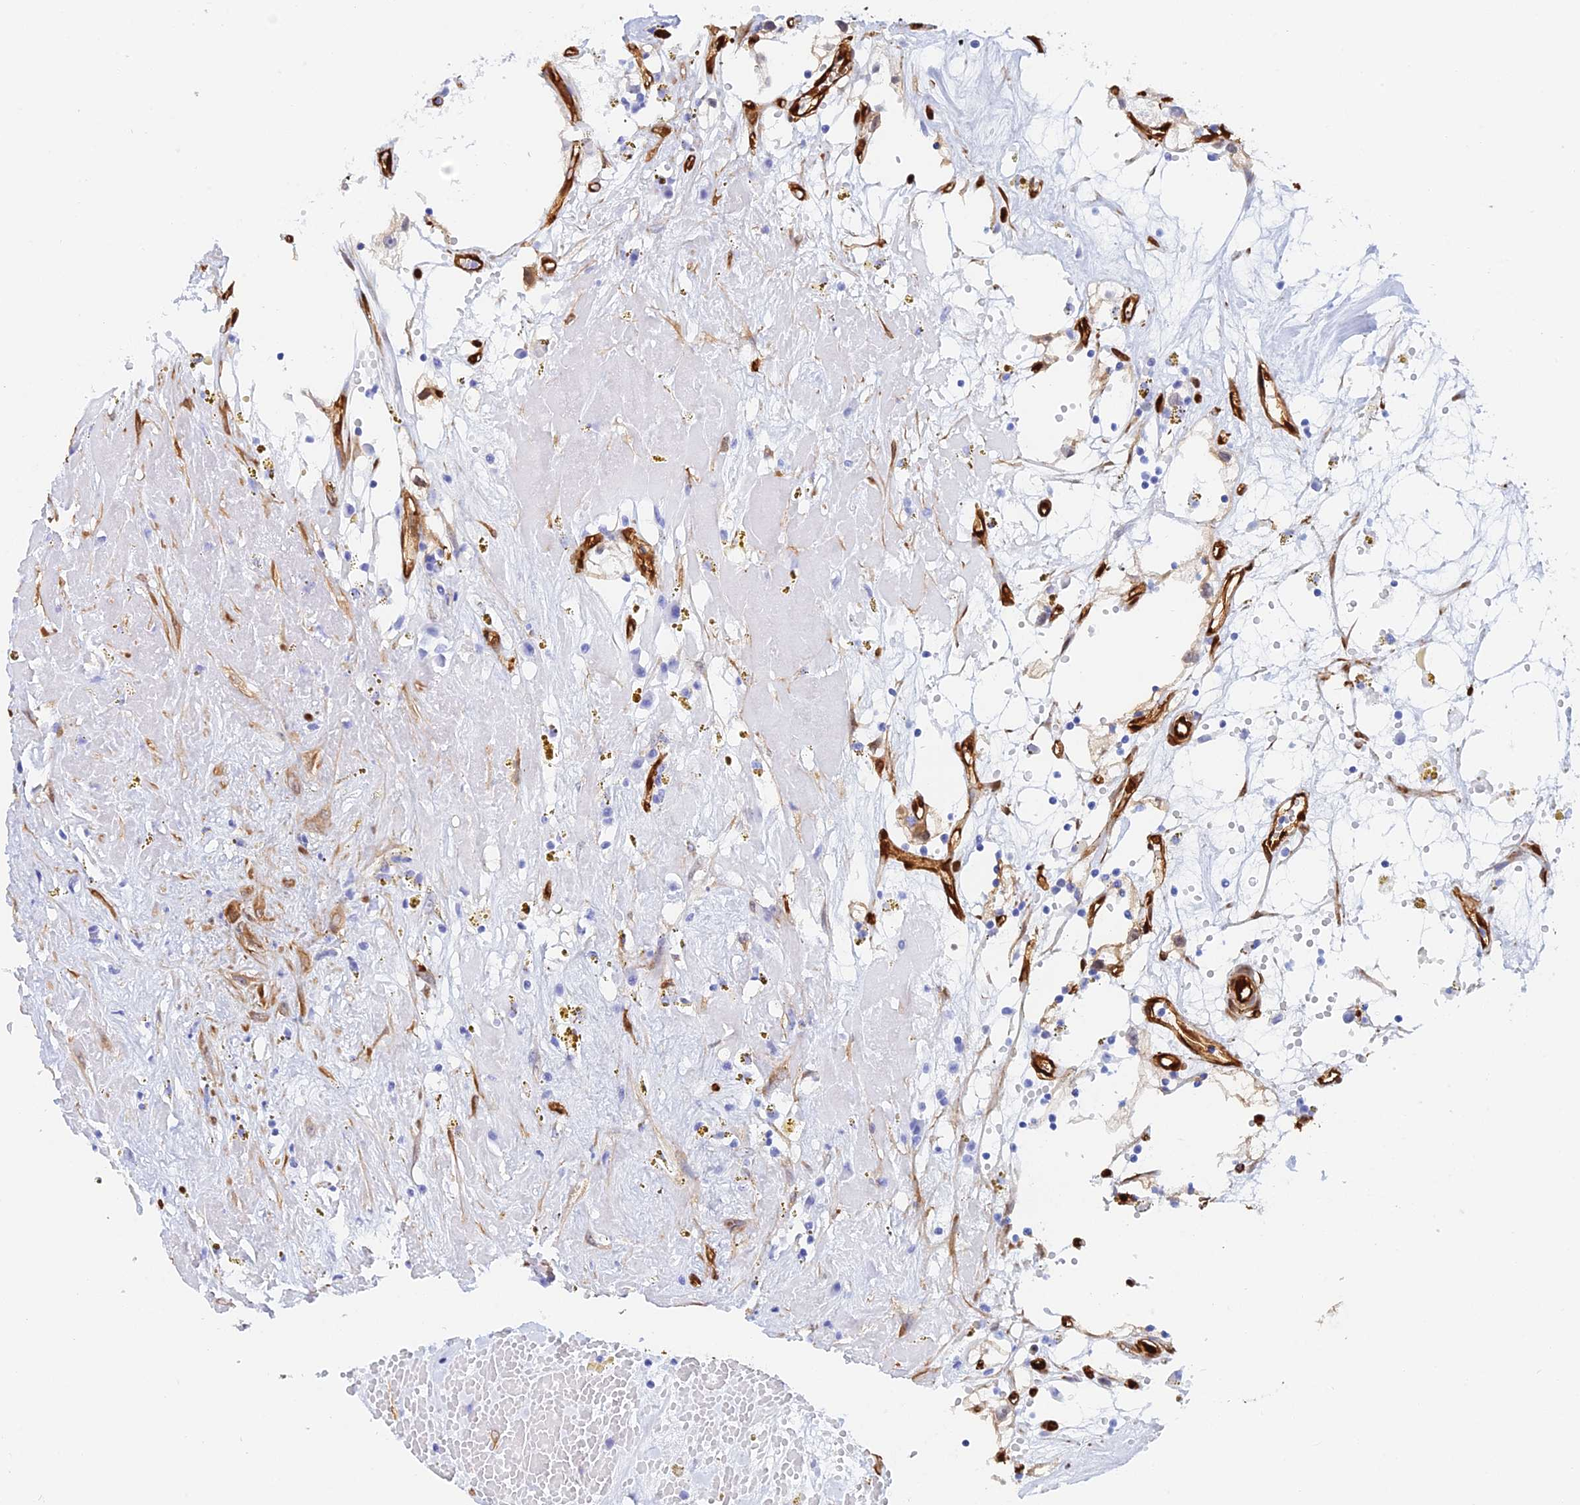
{"staining": {"intensity": "negative", "quantity": "none", "location": "none"}, "tissue": "renal cancer", "cell_type": "Tumor cells", "image_type": "cancer", "snomed": [{"axis": "morphology", "description": "Adenocarcinoma, NOS"}, {"axis": "topography", "description": "Kidney"}], "caption": "An image of human renal cancer is negative for staining in tumor cells.", "gene": "CRIP2", "patient": {"sex": "male", "age": 56}}